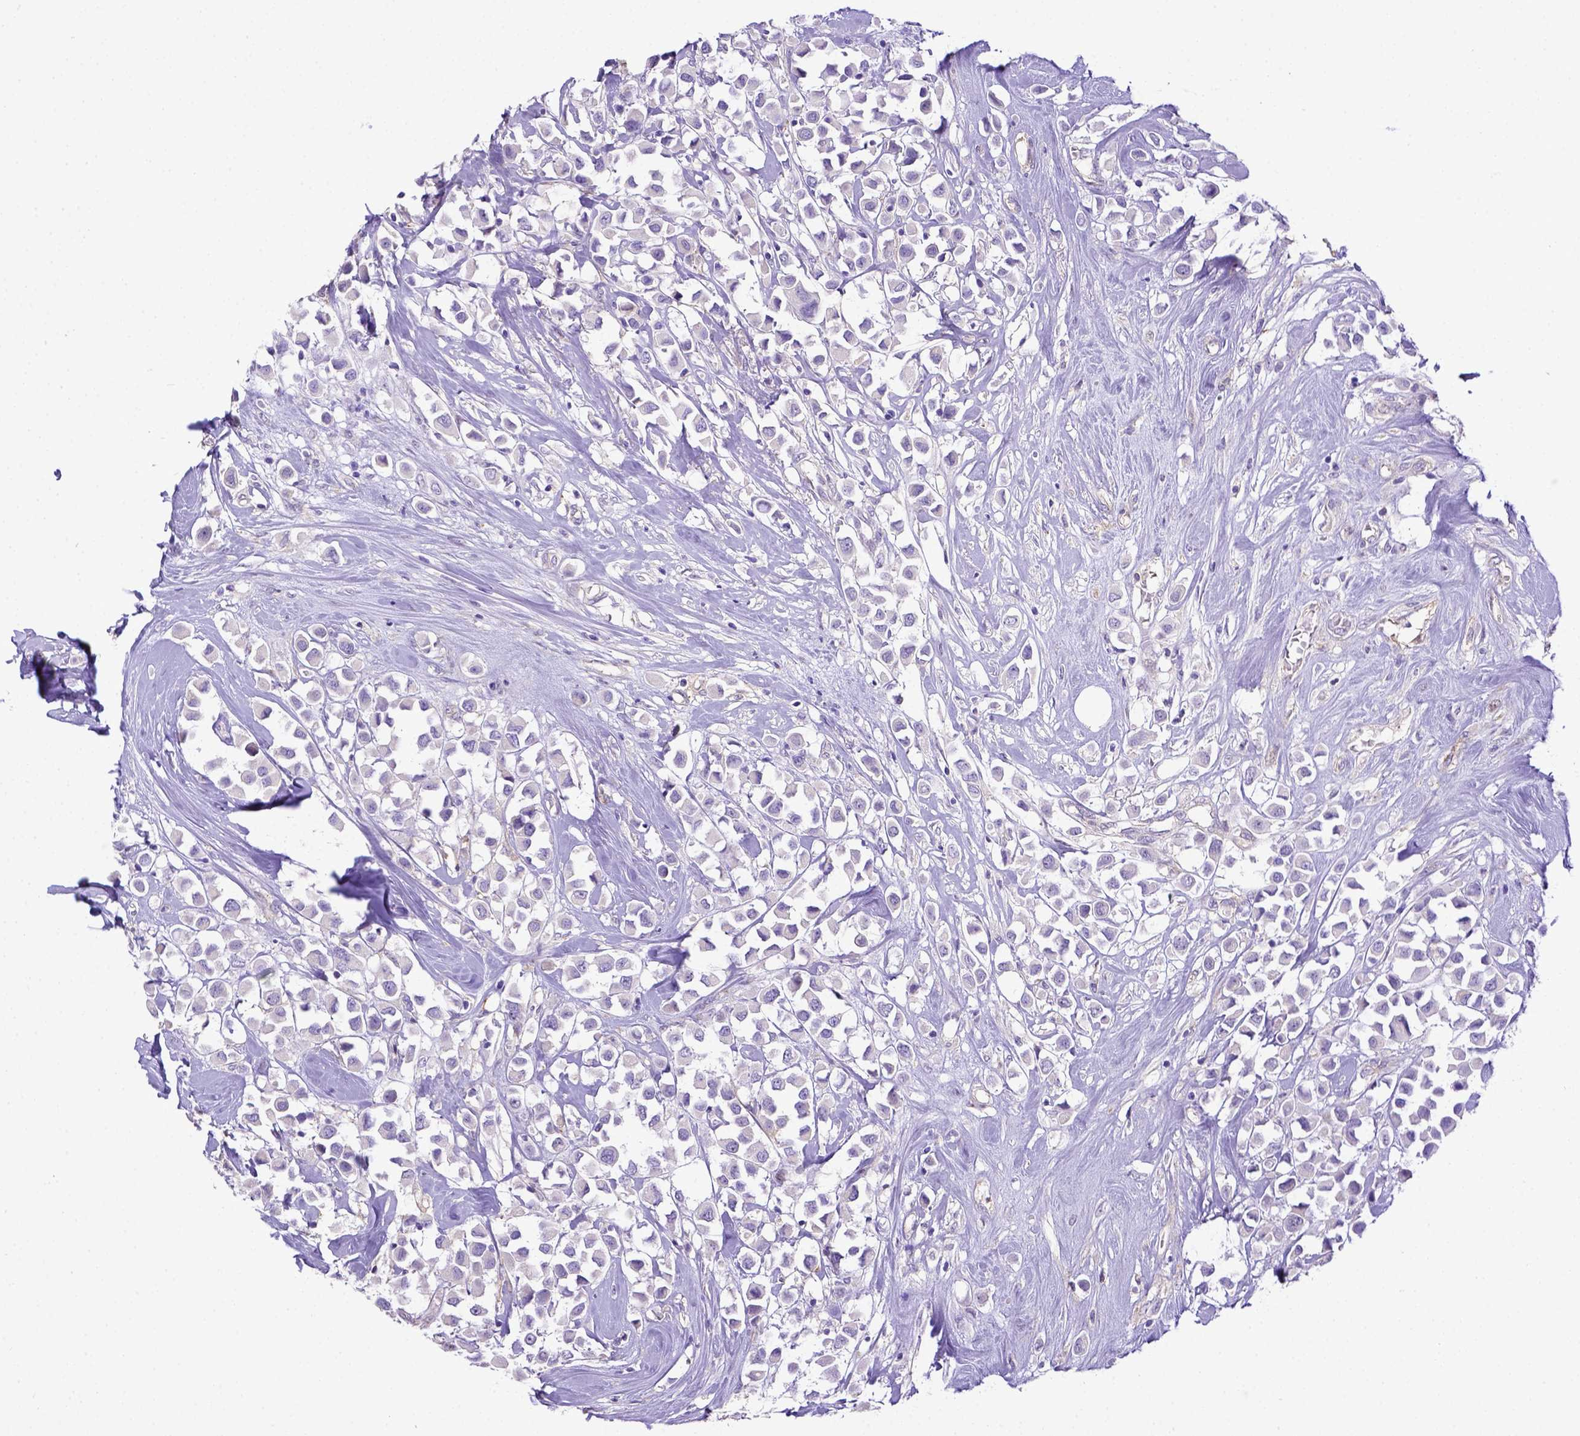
{"staining": {"intensity": "negative", "quantity": "none", "location": "none"}, "tissue": "breast cancer", "cell_type": "Tumor cells", "image_type": "cancer", "snomed": [{"axis": "morphology", "description": "Duct carcinoma"}, {"axis": "topography", "description": "Breast"}], "caption": "DAB immunohistochemical staining of breast infiltrating ductal carcinoma demonstrates no significant expression in tumor cells.", "gene": "CD40", "patient": {"sex": "female", "age": 61}}